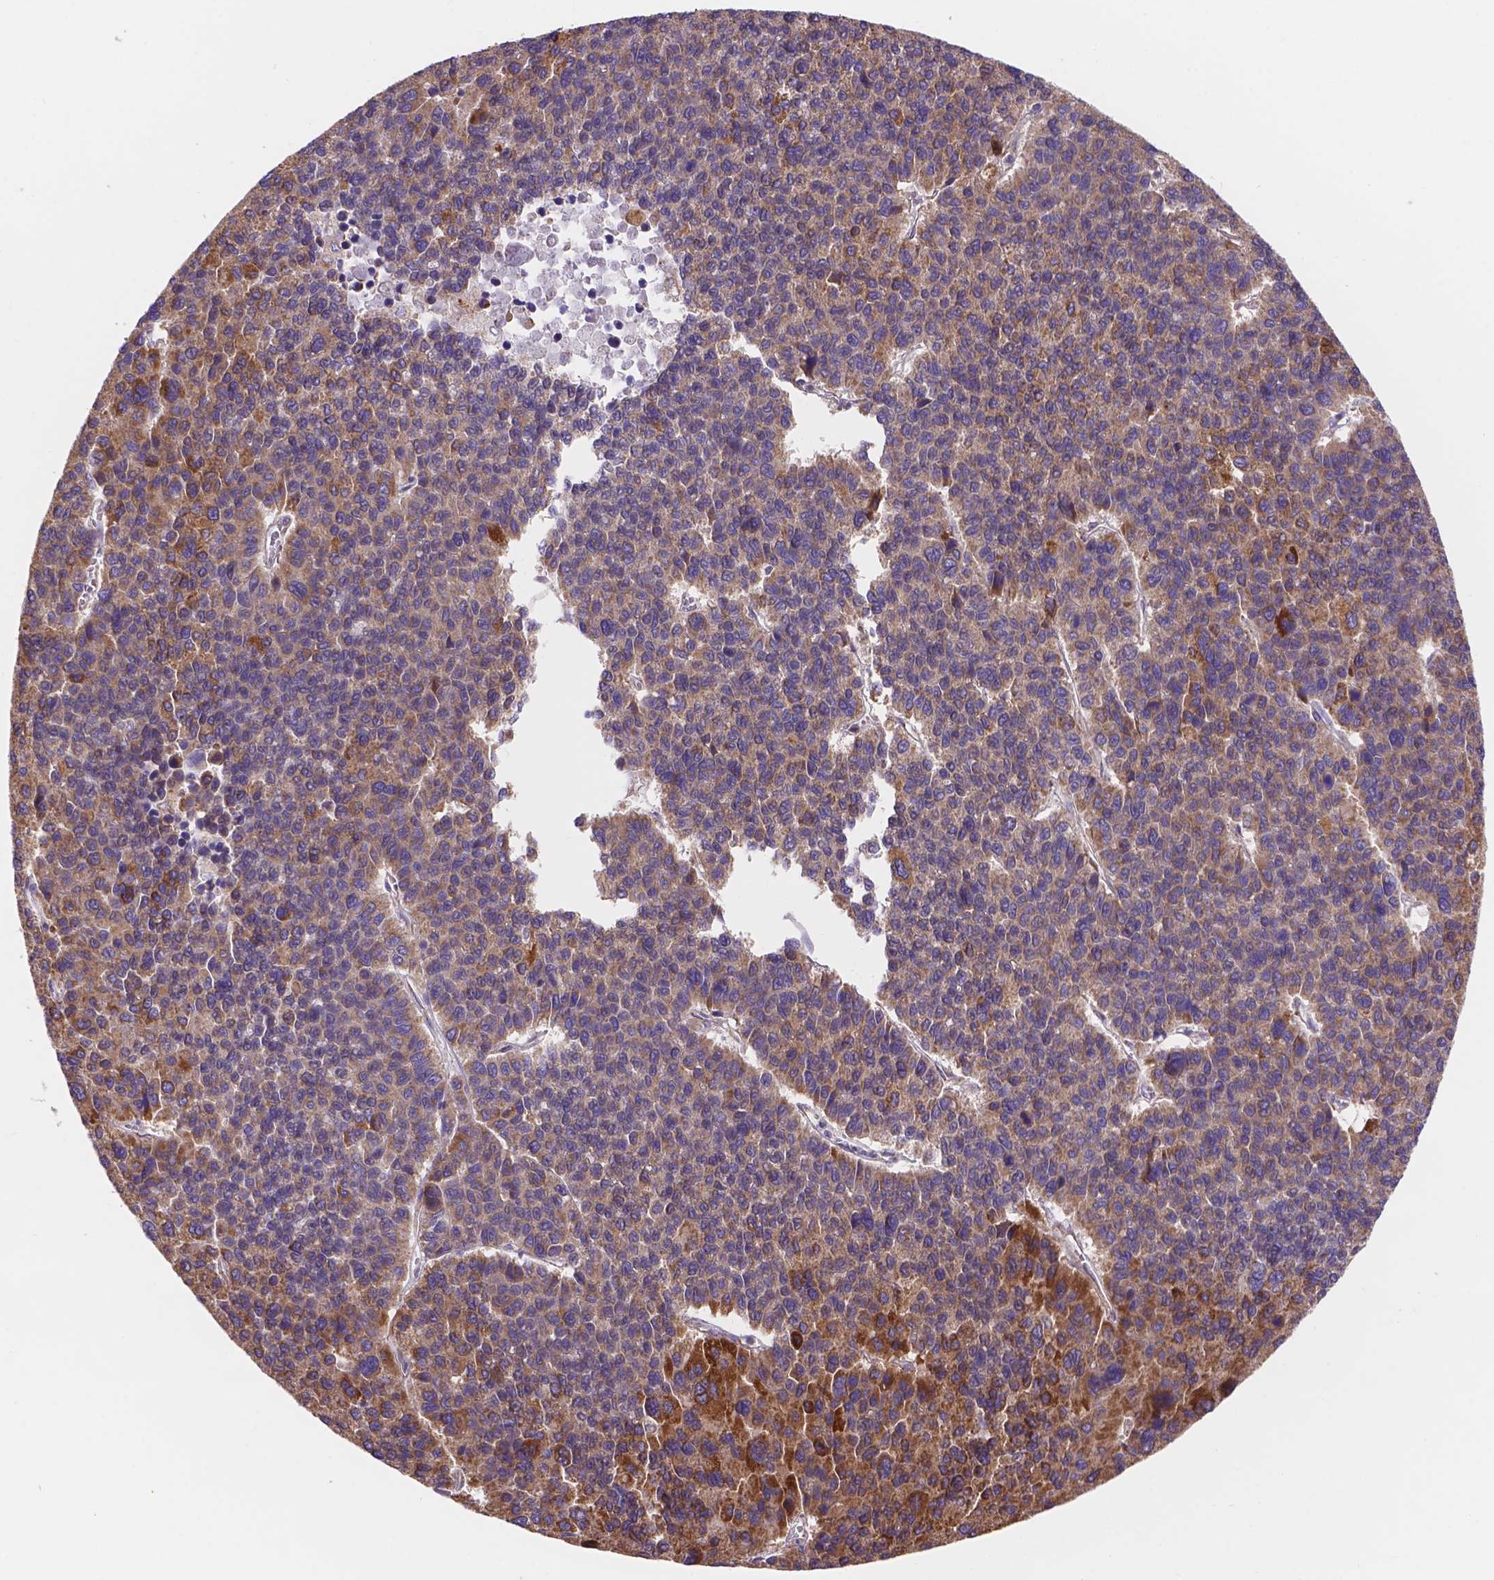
{"staining": {"intensity": "strong", "quantity": "25%-75%", "location": "cytoplasmic/membranous"}, "tissue": "liver cancer", "cell_type": "Tumor cells", "image_type": "cancer", "snomed": [{"axis": "morphology", "description": "Carcinoma, Hepatocellular, NOS"}, {"axis": "topography", "description": "Liver"}], "caption": "An immunohistochemistry histopathology image of tumor tissue is shown. Protein staining in brown highlights strong cytoplasmic/membranous positivity in hepatocellular carcinoma (liver) within tumor cells. (DAB = brown stain, brightfield microscopy at high magnification).", "gene": "AK3", "patient": {"sex": "female", "age": 41}}